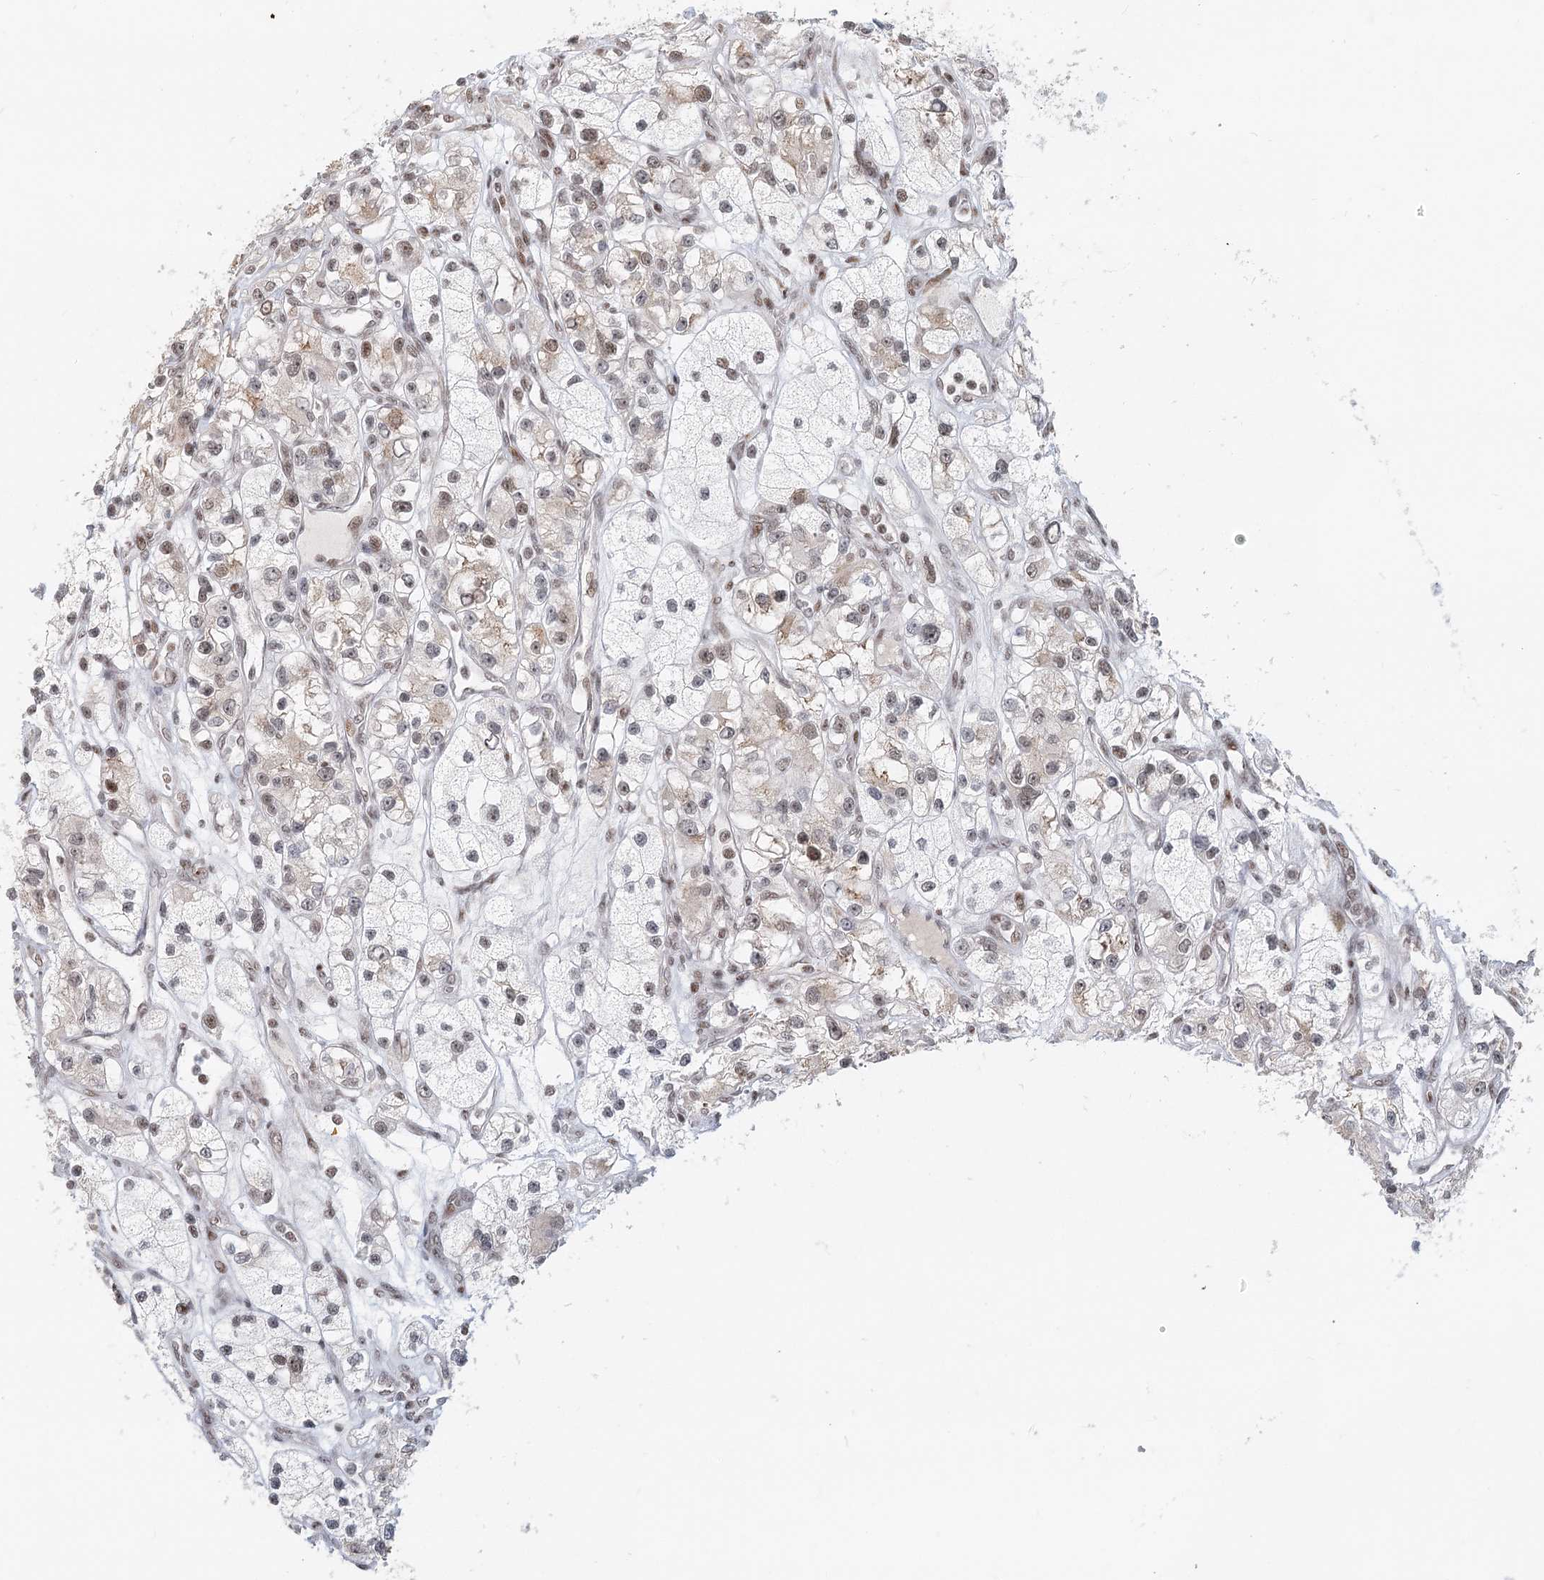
{"staining": {"intensity": "weak", "quantity": "25%-75%", "location": "nuclear"}, "tissue": "renal cancer", "cell_type": "Tumor cells", "image_type": "cancer", "snomed": [{"axis": "morphology", "description": "Adenocarcinoma, NOS"}, {"axis": "topography", "description": "Kidney"}], "caption": "Immunohistochemical staining of human adenocarcinoma (renal) shows low levels of weak nuclear staining in about 25%-75% of tumor cells.", "gene": "BNIP5", "patient": {"sex": "female", "age": 57}}